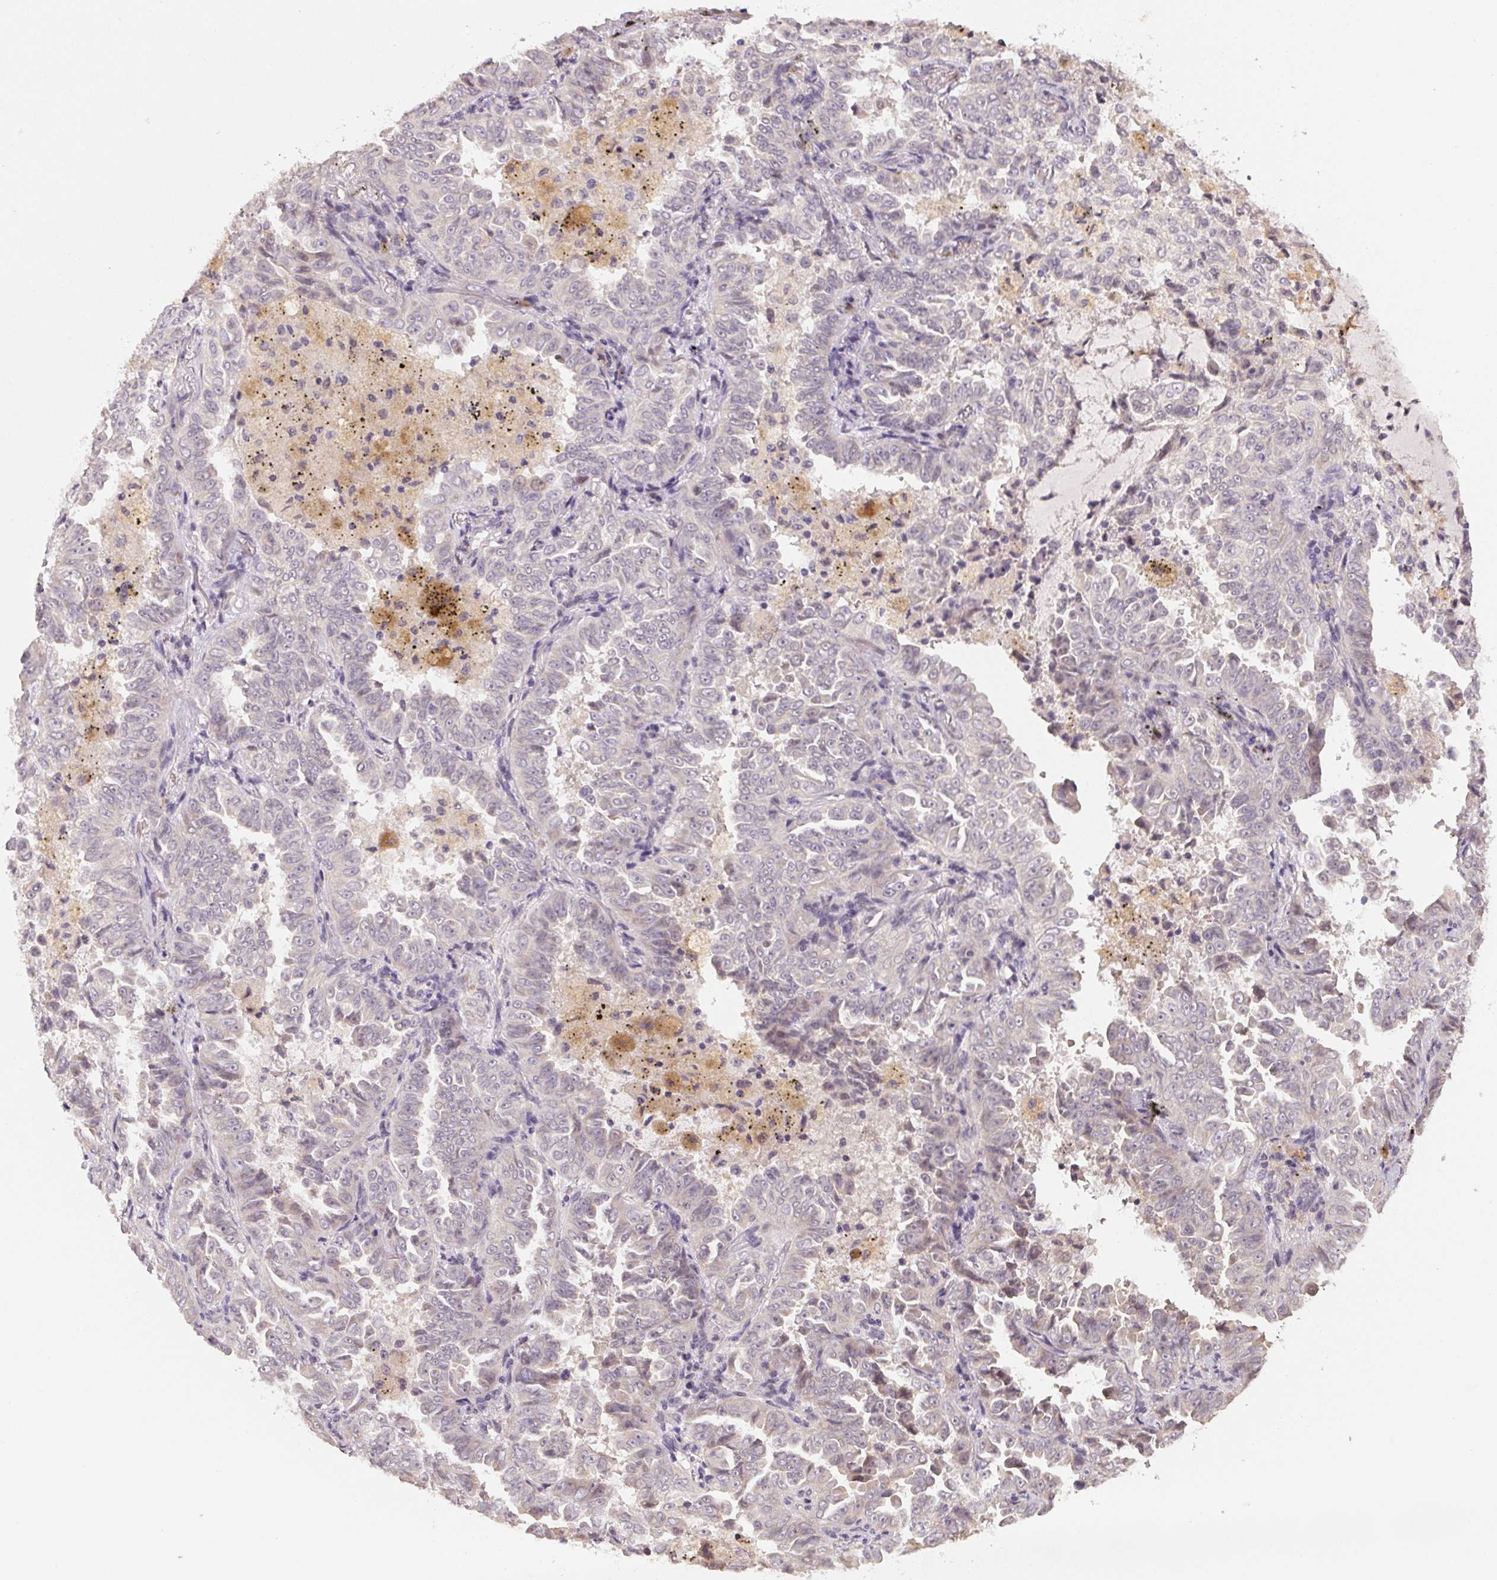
{"staining": {"intensity": "negative", "quantity": "none", "location": "none"}, "tissue": "lung cancer", "cell_type": "Tumor cells", "image_type": "cancer", "snomed": [{"axis": "morphology", "description": "Adenocarcinoma, NOS"}, {"axis": "topography", "description": "Lung"}], "caption": "IHC of human adenocarcinoma (lung) exhibits no staining in tumor cells.", "gene": "ALDH8A1", "patient": {"sex": "female", "age": 52}}